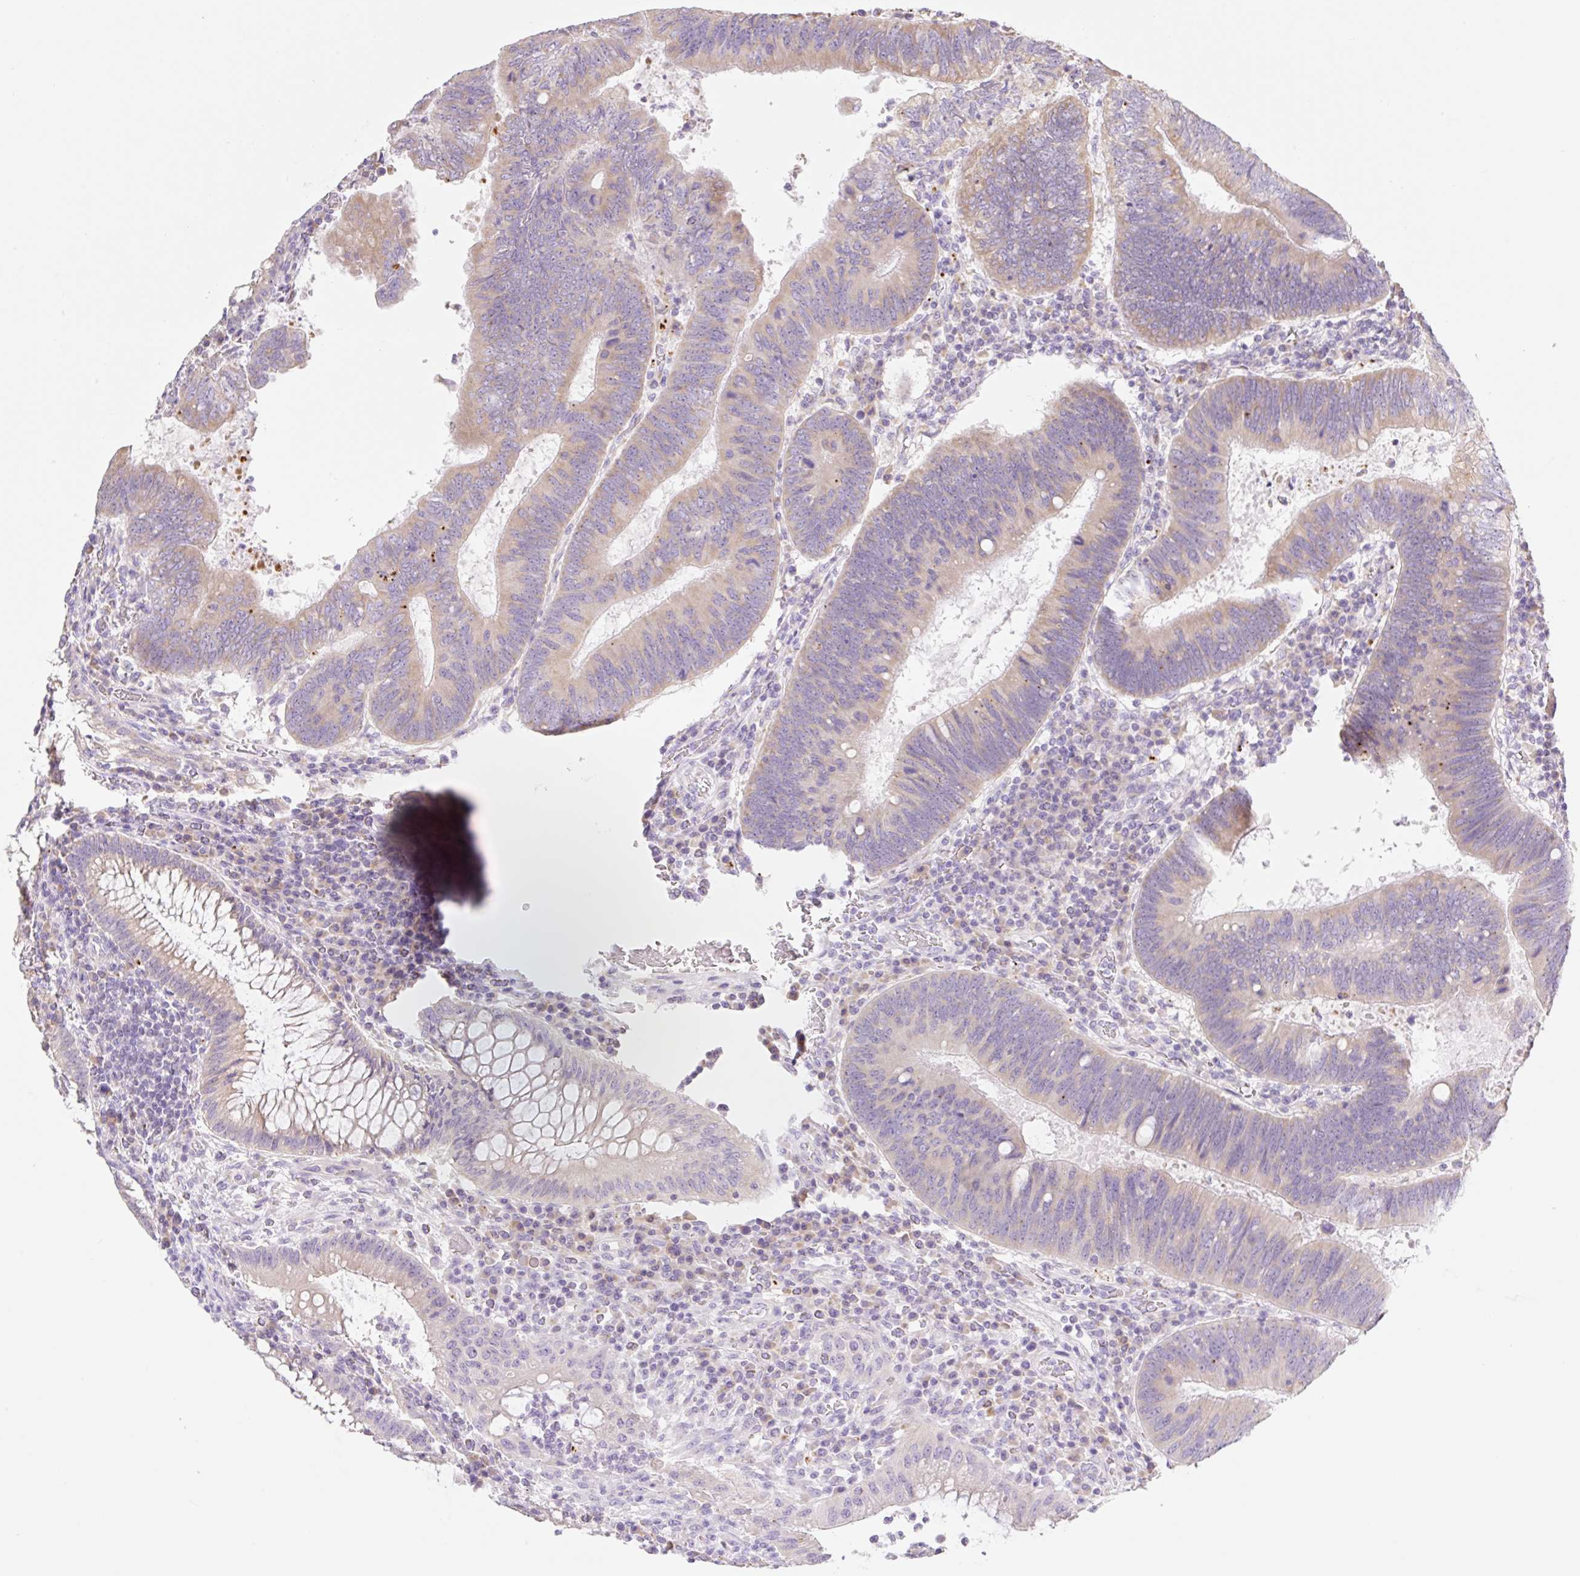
{"staining": {"intensity": "weak", "quantity": "25%-75%", "location": "cytoplasmic/membranous"}, "tissue": "colorectal cancer", "cell_type": "Tumor cells", "image_type": "cancer", "snomed": [{"axis": "morphology", "description": "Adenocarcinoma, NOS"}, {"axis": "topography", "description": "Colon"}], "caption": "Immunohistochemistry histopathology image of neoplastic tissue: adenocarcinoma (colorectal) stained using immunohistochemistry (IHC) demonstrates low levels of weak protein expression localized specifically in the cytoplasmic/membranous of tumor cells, appearing as a cytoplasmic/membranous brown color.", "gene": "CLEC3A", "patient": {"sex": "male", "age": 67}}